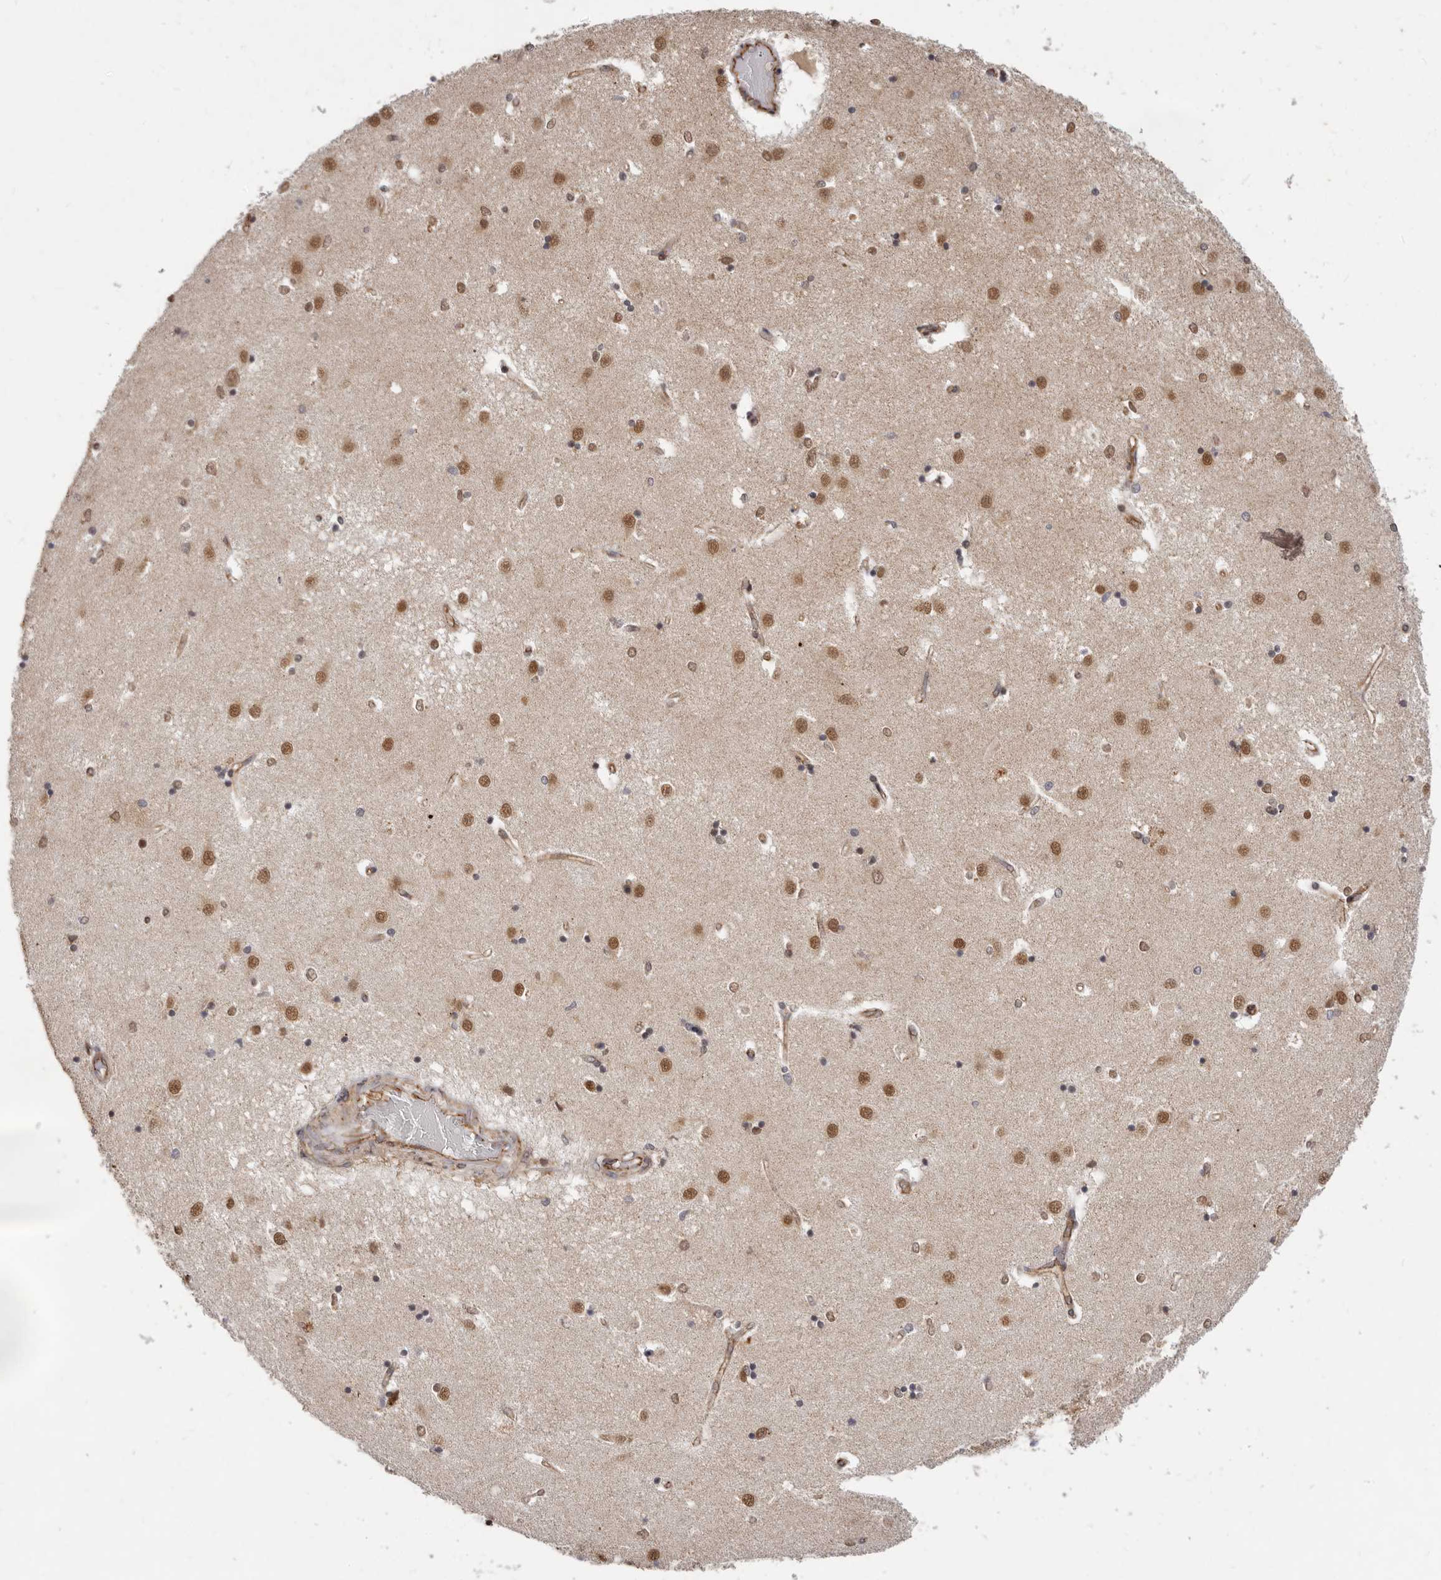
{"staining": {"intensity": "moderate", "quantity": "<25%", "location": "nuclear"}, "tissue": "caudate", "cell_type": "Glial cells", "image_type": "normal", "snomed": [{"axis": "morphology", "description": "Normal tissue, NOS"}, {"axis": "topography", "description": "Lateral ventricle wall"}], "caption": "An immunohistochemistry (IHC) image of unremarkable tissue is shown. Protein staining in brown labels moderate nuclear positivity in caudate within glial cells.", "gene": "USP49", "patient": {"sex": "male", "age": 45}}